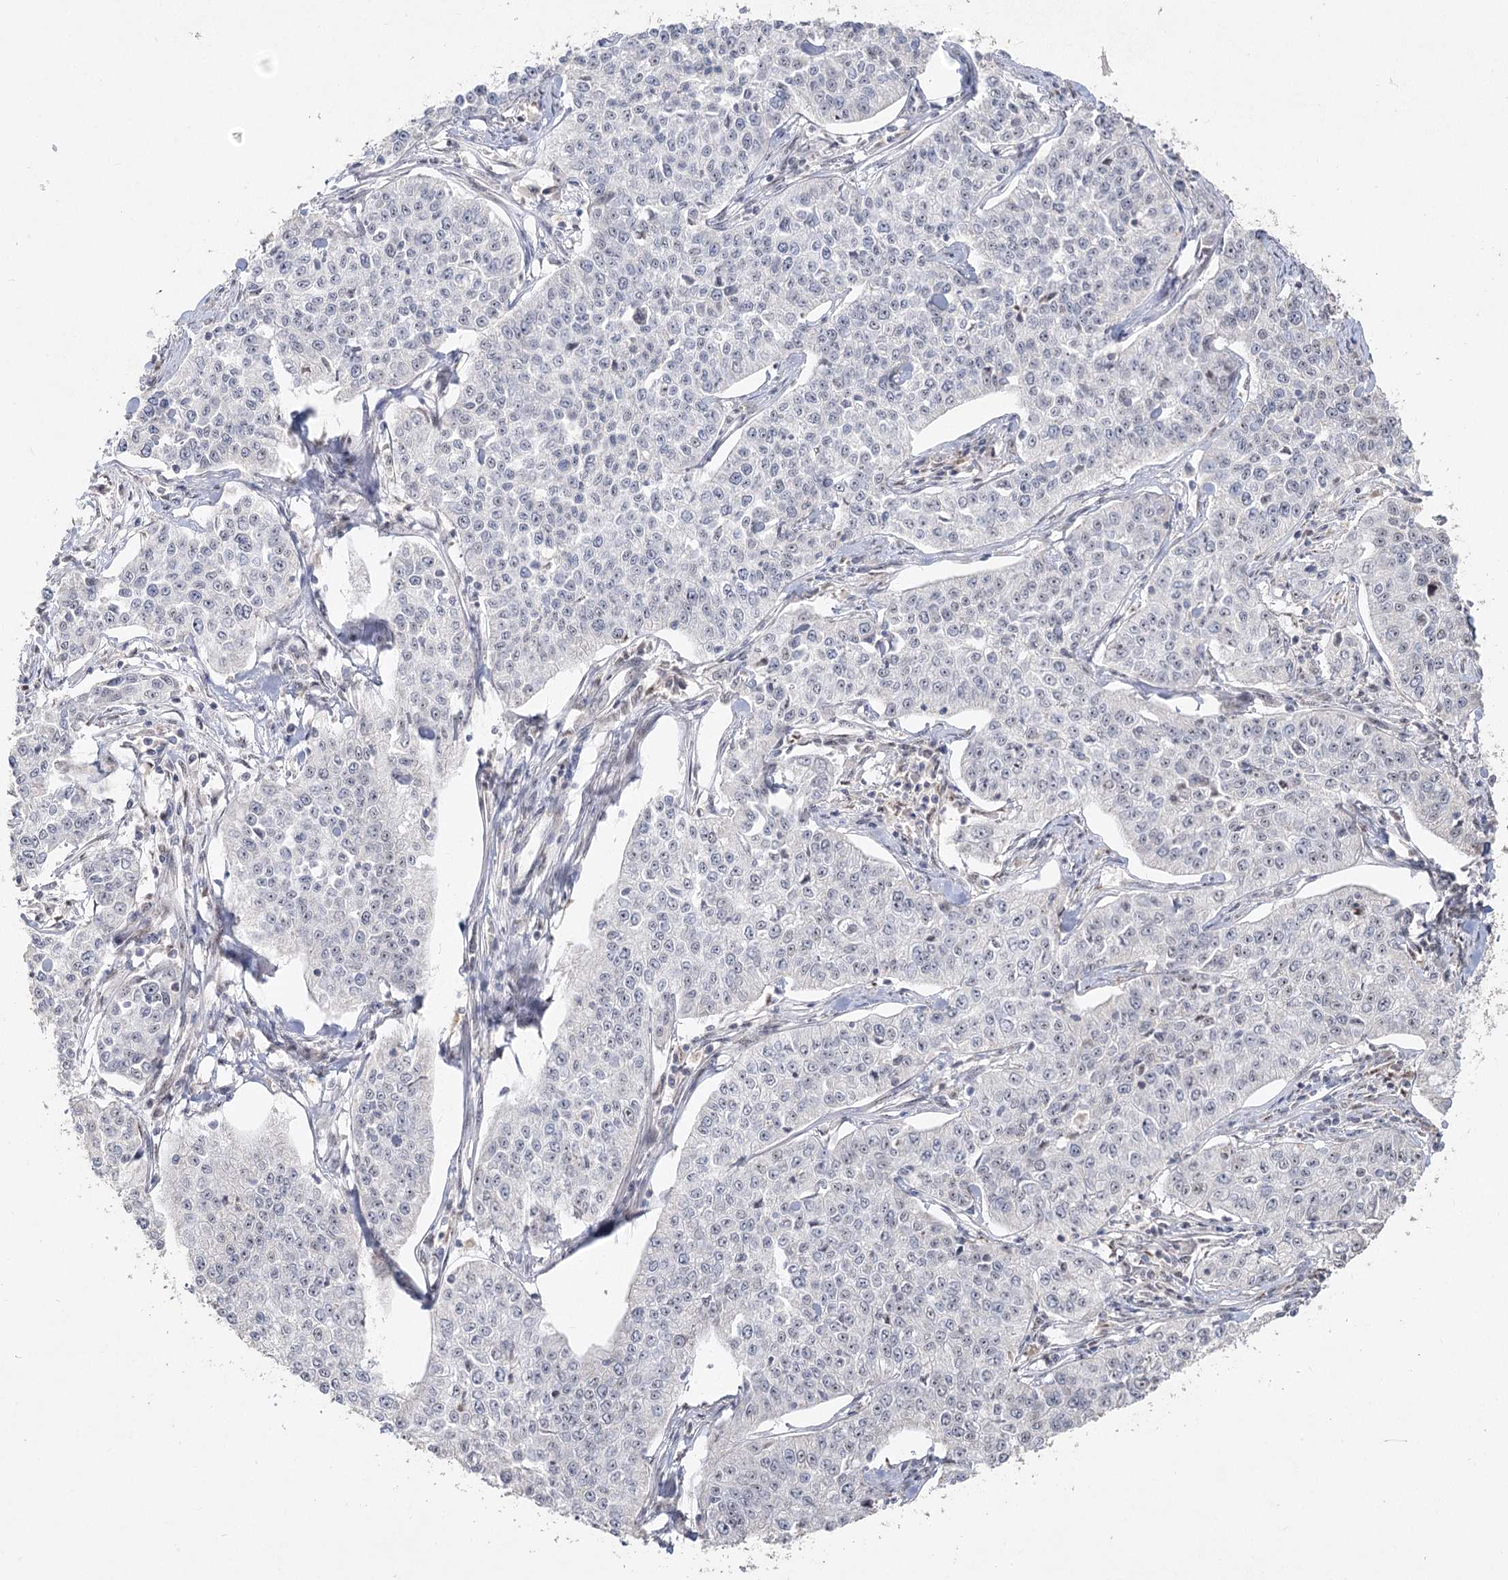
{"staining": {"intensity": "negative", "quantity": "none", "location": "none"}, "tissue": "cervical cancer", "cell_type": "Tumor cells", "image_type": "cancer", "snomed": [{"axis": "morphology", "description": "Squamous cell carcinoma, NOS"}, {"axis": "topography", "description": "Cervix"}], "caption": "Tumor cells show no significant protein positivity in squamous cell carcinoma (cervical). (DAB IHC with hematoxylin counter stain).", "gene": "RUFY4", "patient": {"sex": "female", "age": 35}}